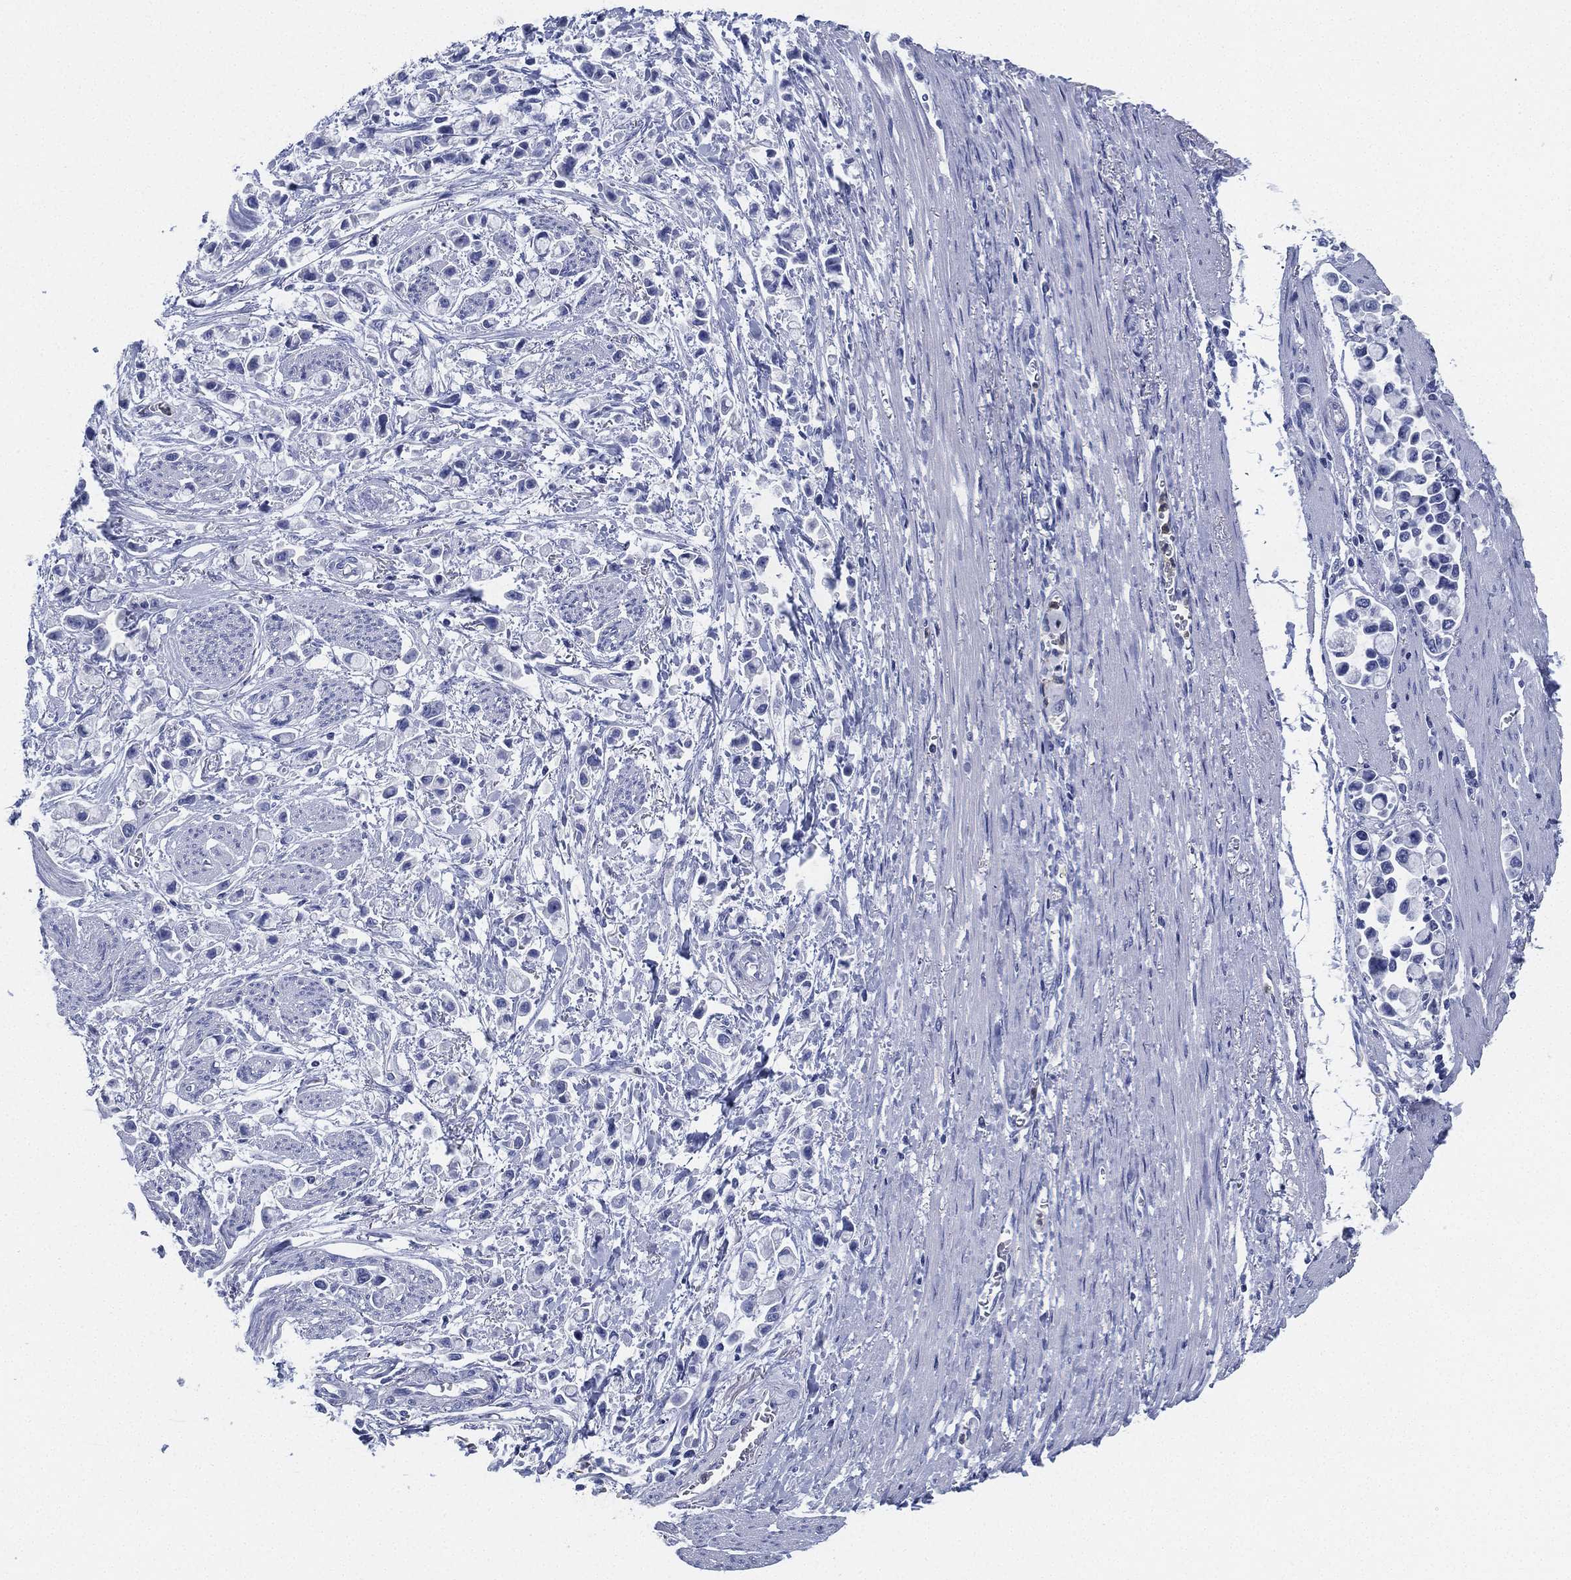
{"staining": {"intensity": "negative", "quantity": "none", "location": "none"}, "tissue": "stomach cancer", "cell_type": "Tumor cells", "image_type": "cancer", "snomed": [{"axis": "morphology", "description": "Adenocarcinoma, NOS"}, {"axis": "topography", "description": "Stomach"}], "caption": "Immunohistochemical staining of human stomach adenocarcinoma shows no significant expression in tumor cells.", "gene": "DEFB121", "patient": {"sex": "female", "age": 81}}